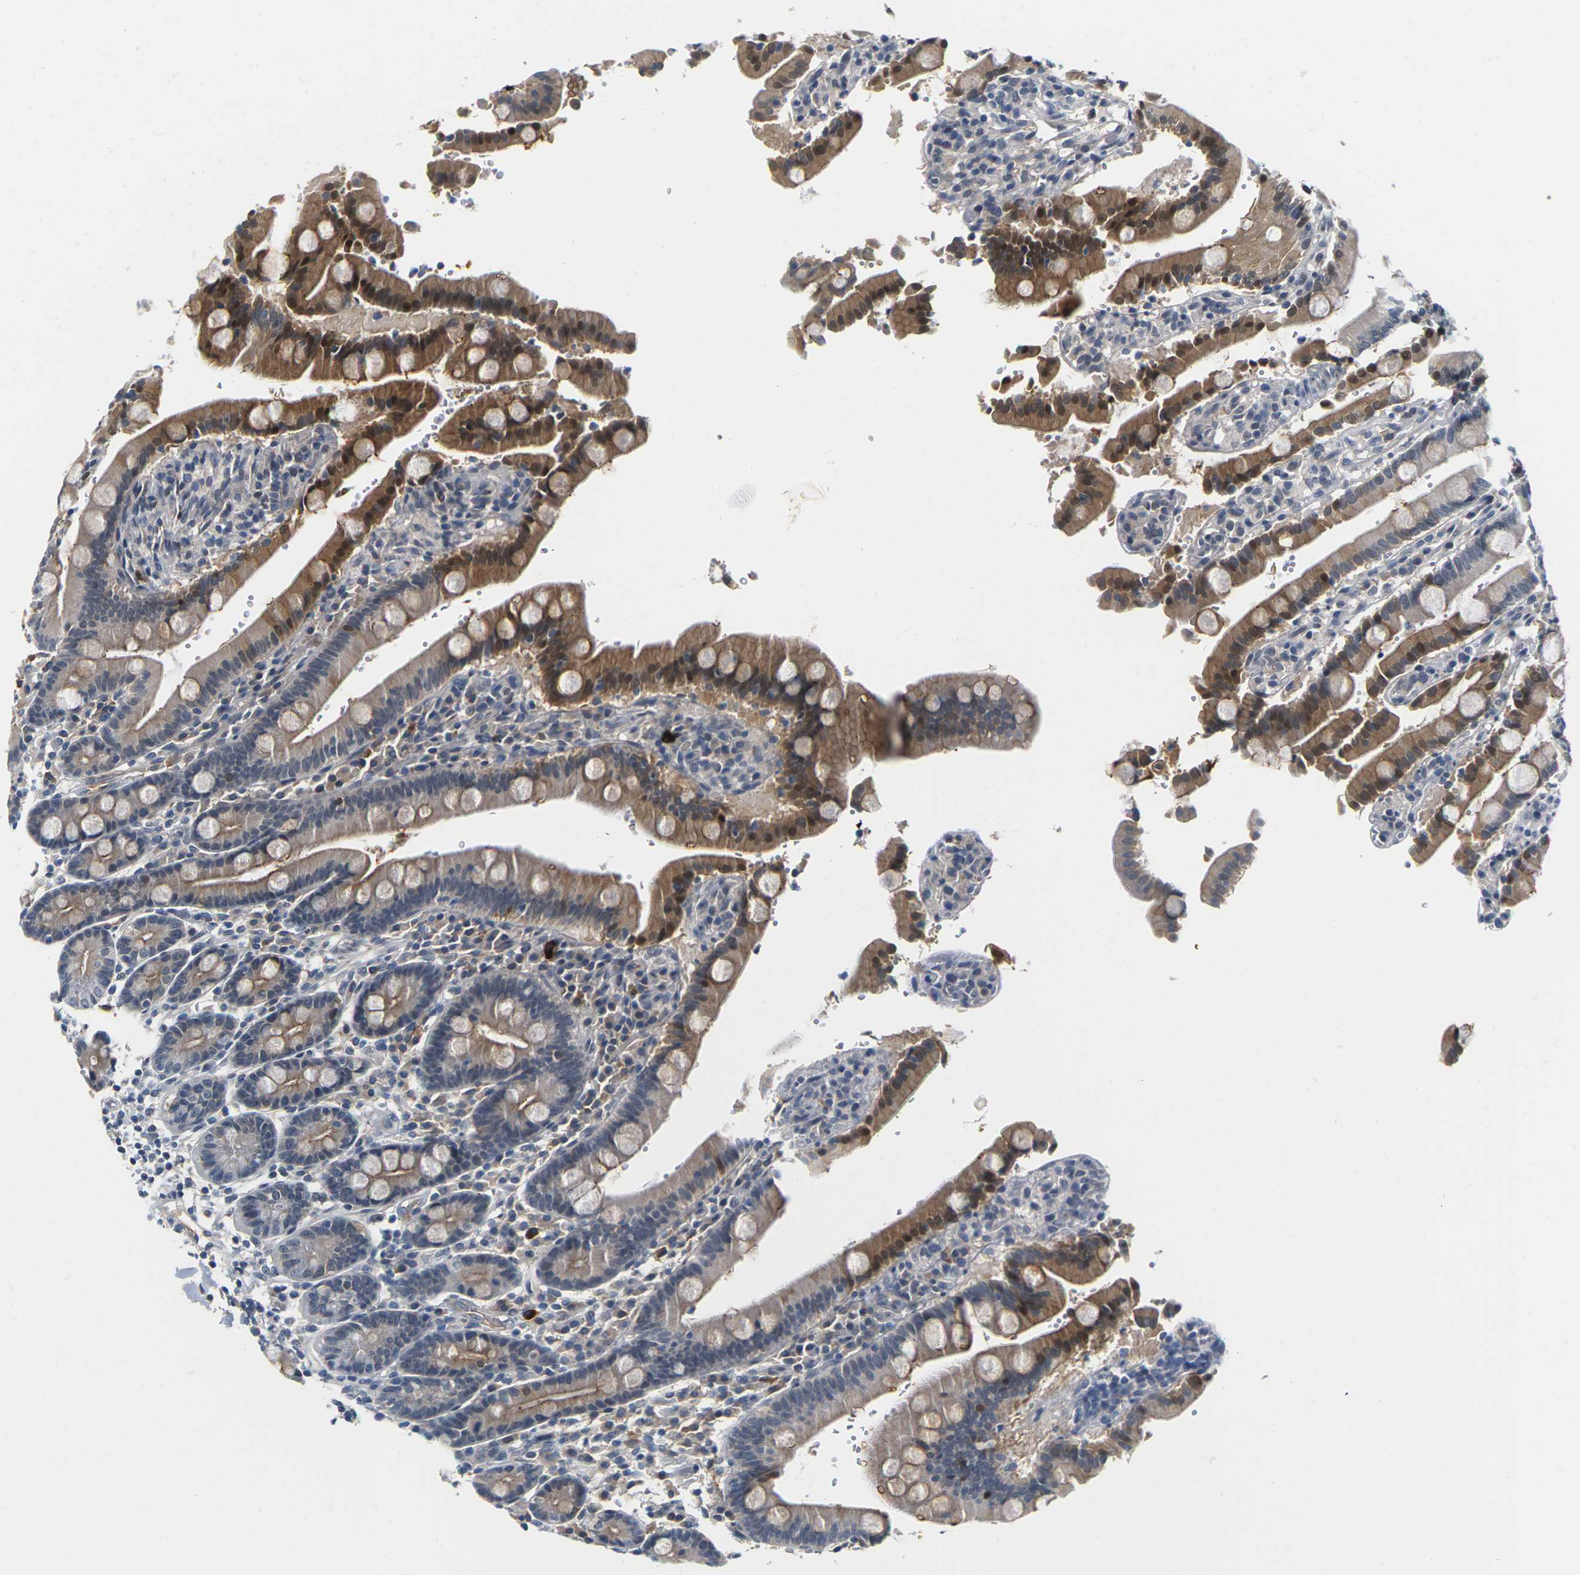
{"staining": {"intensity": "moderate", "quantity": ">75%", "location": "cytoplasmic/membranous,nuclear"}, "tissue": "duodenum", "cell_type": "Glandular cells", "image_type": "normal", "snomed": [{"axis": "morphology", "description": "Normal tissue, NOS"}, {"axis": "topography", "description": "Small intestine, NOS"}], "caption": "IHC of unremarkable duodenum displays medium levels of moderate cytoplasmic/membranous,nuclear expression in approximately >75% of glandular cells. The staining is performed using DAB brown chromogen to label protein expression. The nuclei are counter-stained blue using hematoxylin.", "gene": "PKP2", "patient": {"sex": "female", "age": 71}}